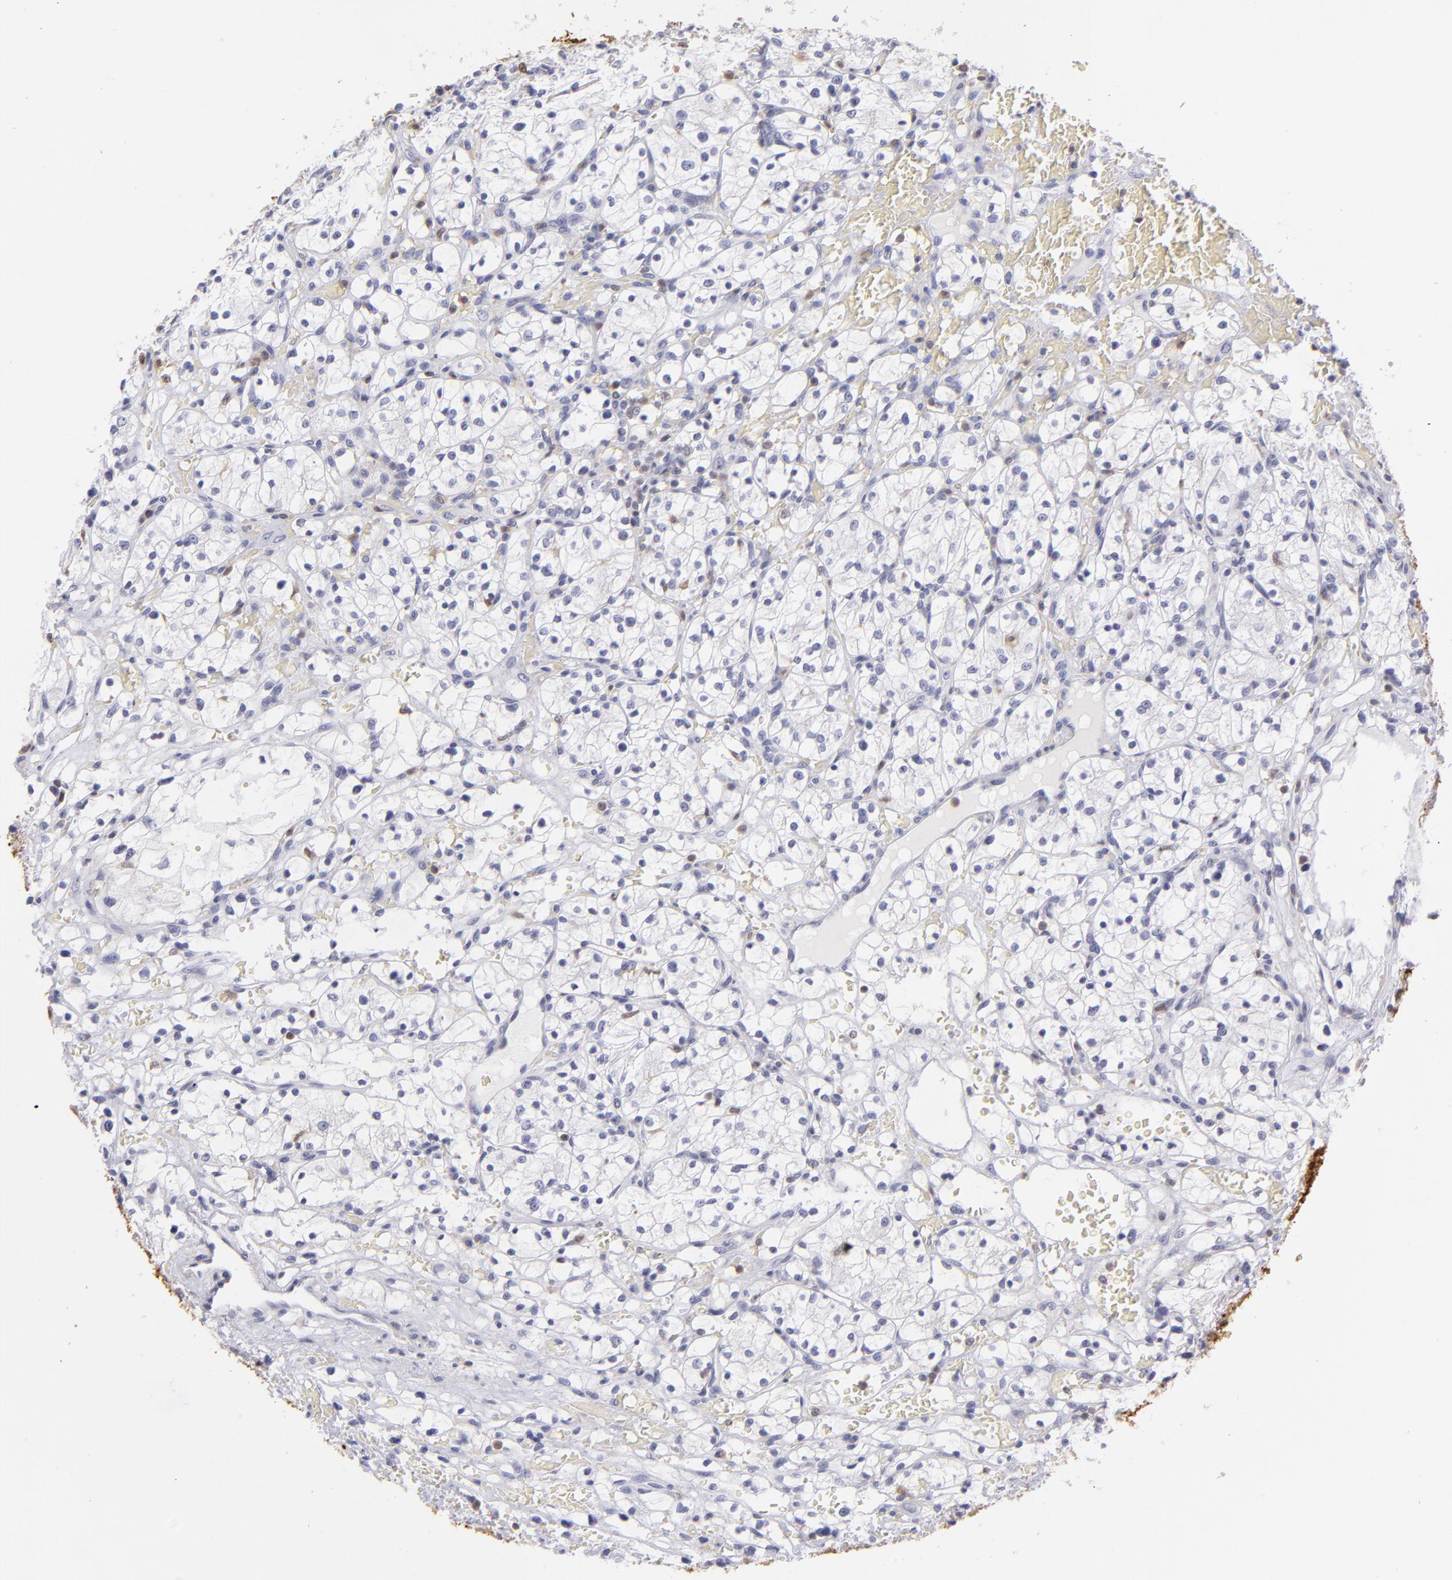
{"staining": {"intensity": "negative", "quantity": "none", "location": "none"}, "tissue": "renal cancer", "cell_type": "Tumor cells", "image_type": "cancer", "snomed": [{"axis": "morphology", "description": "Adenocarcinoma, NOS"}, {"axis": "topography", "description": "Kidney"}], "caption": "The IHC micrograph has no significant expression in tumor cells of renal adenocarcinoma tissue. (DAB immunohistochemistry (IHC), high magnification).", "gene": "S100A2", "patient": {"sex": "female", "age": 60}}